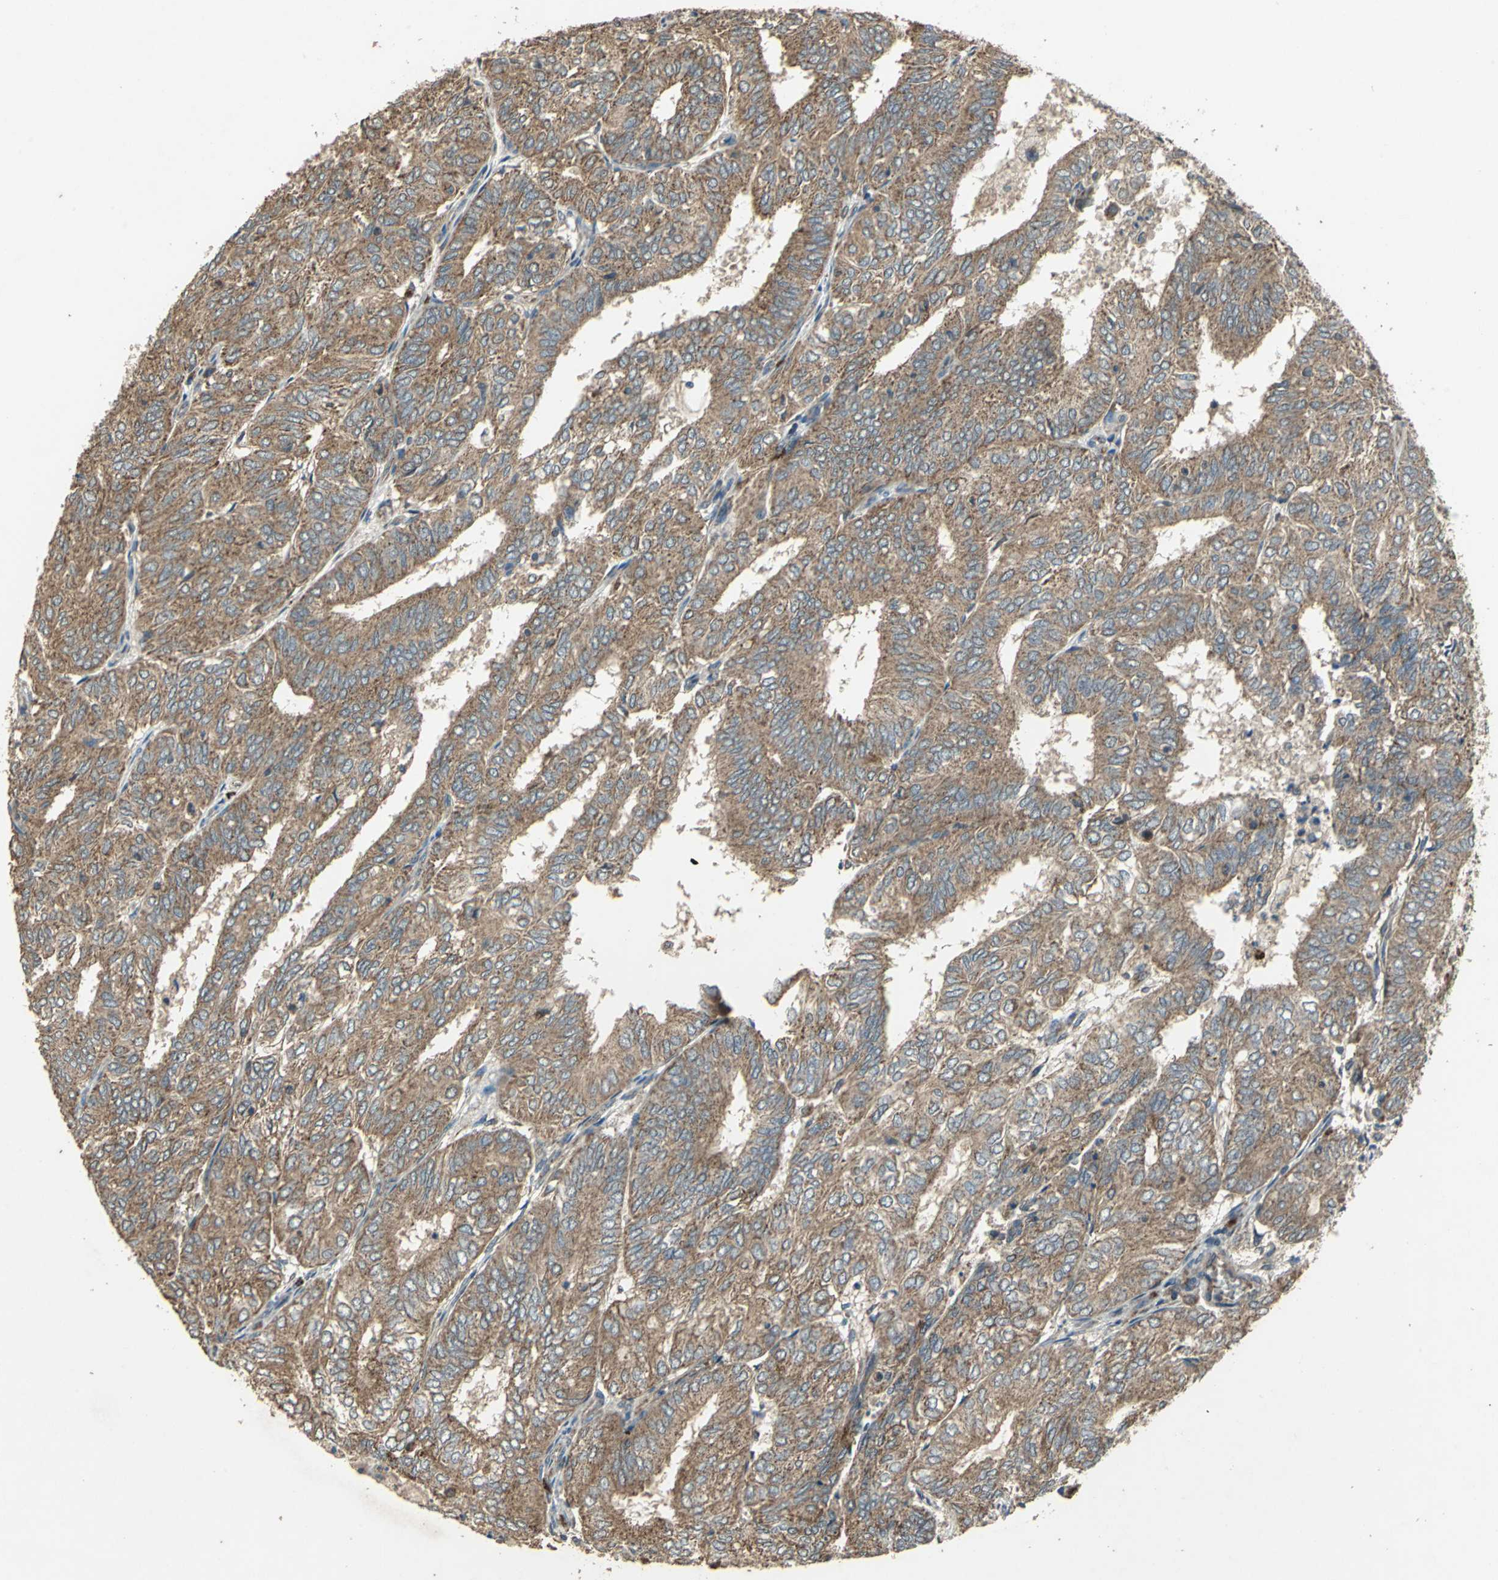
{"staining": {"intensity": "strong", "quantity": ">75%", "location": "cytoplasmic/membranous"}, "tissue": "endometrial cancer", "cell_type": "Tumor cells", "image_type": "cancer", "snomed": [{"axis": "morphology", "description": "Adenocarcinoma, NOS"}, {"axis": "topography", "description": "Uterus"}], "caption": "Protein analysis of endometrial adenocarcinoma tissue displays strong cytoplasmic/membranous expression in about >75% of tumor cells.", "gene": "POLRMT", "patient": {"sex": "female", "age": 60}}